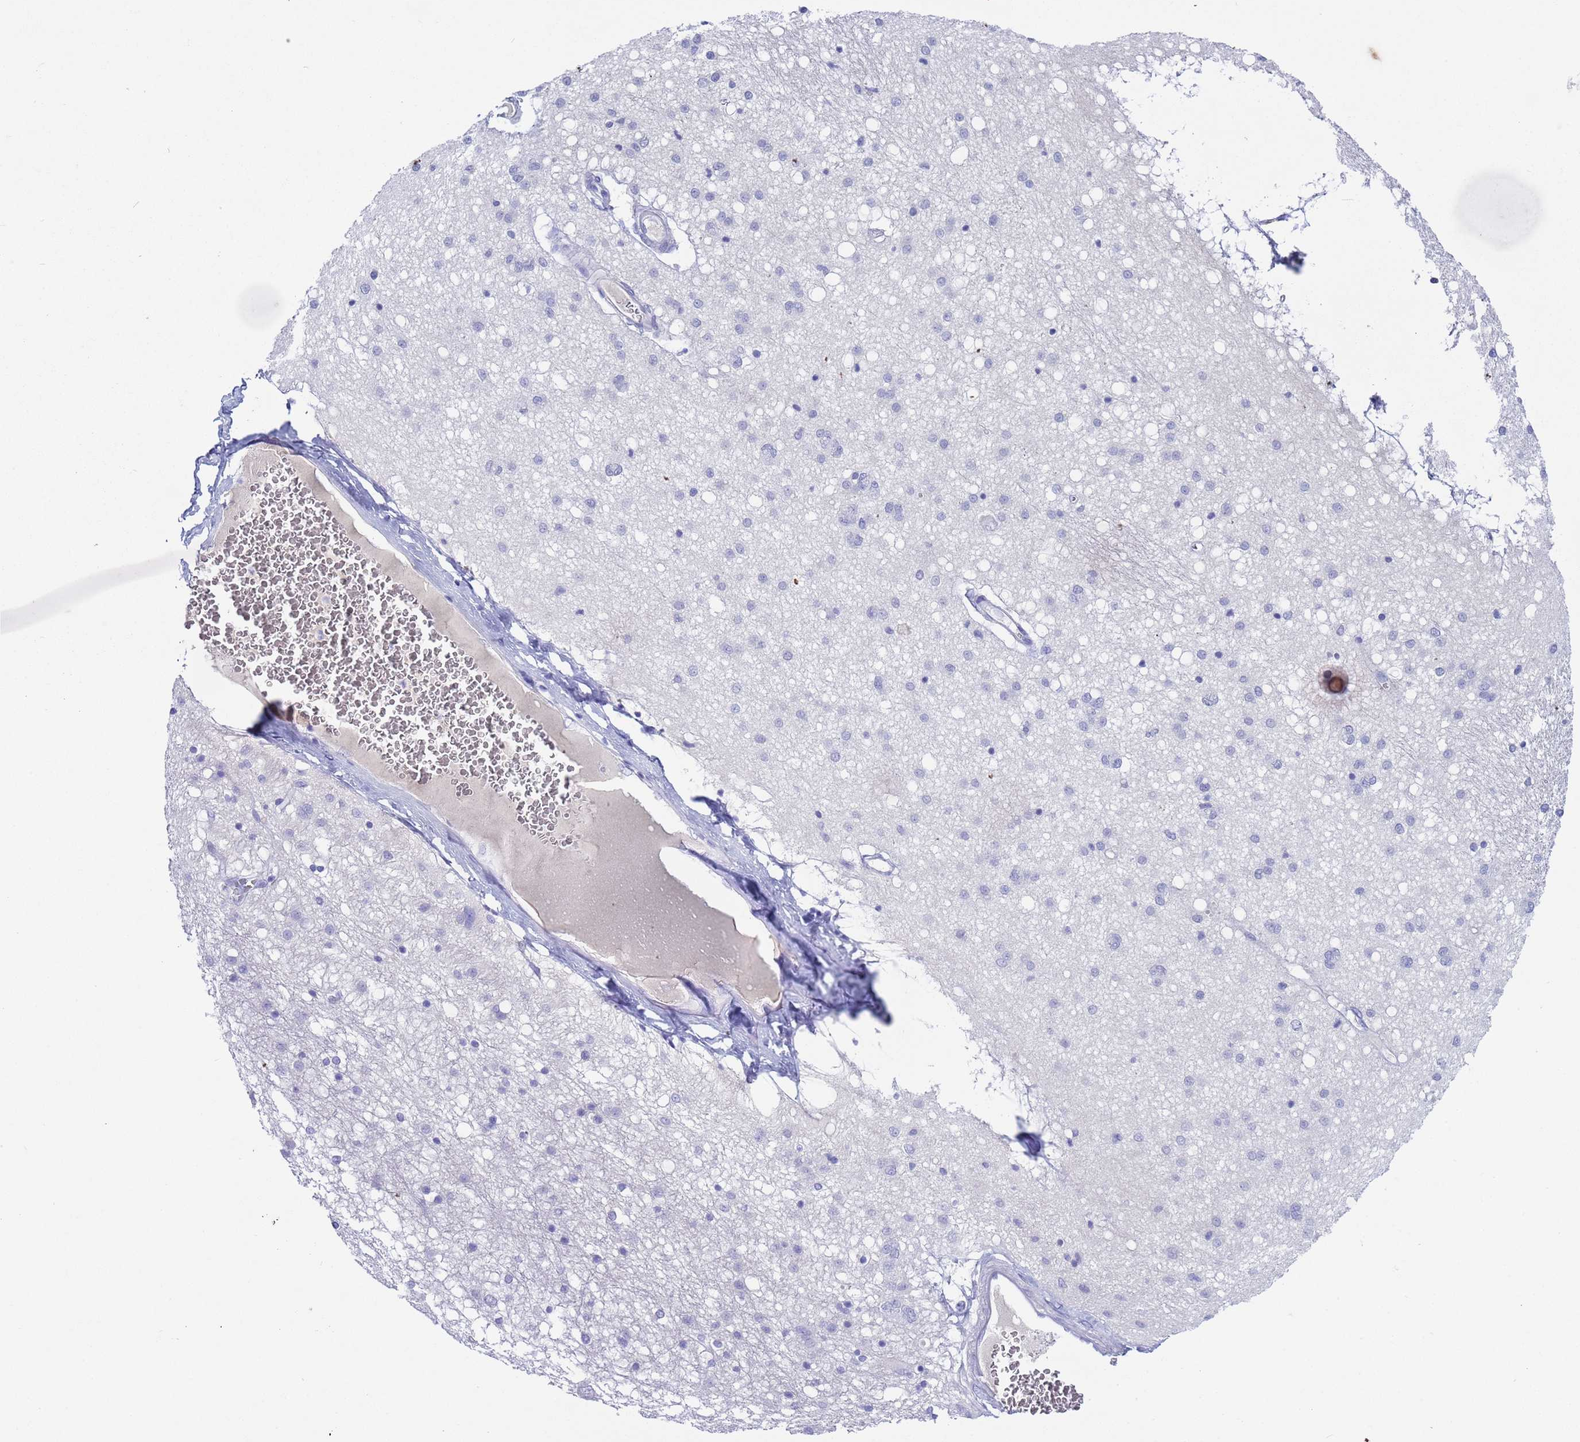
{"staining": {"intensity": "negative", "quantity": "none", "location": "none"}, "tissue": "caudate", "cell_type": "Glial cells", "image_type": "normal", "snomed": [{"axis": "morphology", "description": "Normal tissue, NOS"}, {"axis": "topography", "description": "Lateral ventricle wall"}], "caption": "The image reveals no significant staining in glial cells of caudate.", "gene": "CKM", "patient": {"sex": "male", "age": 37}}